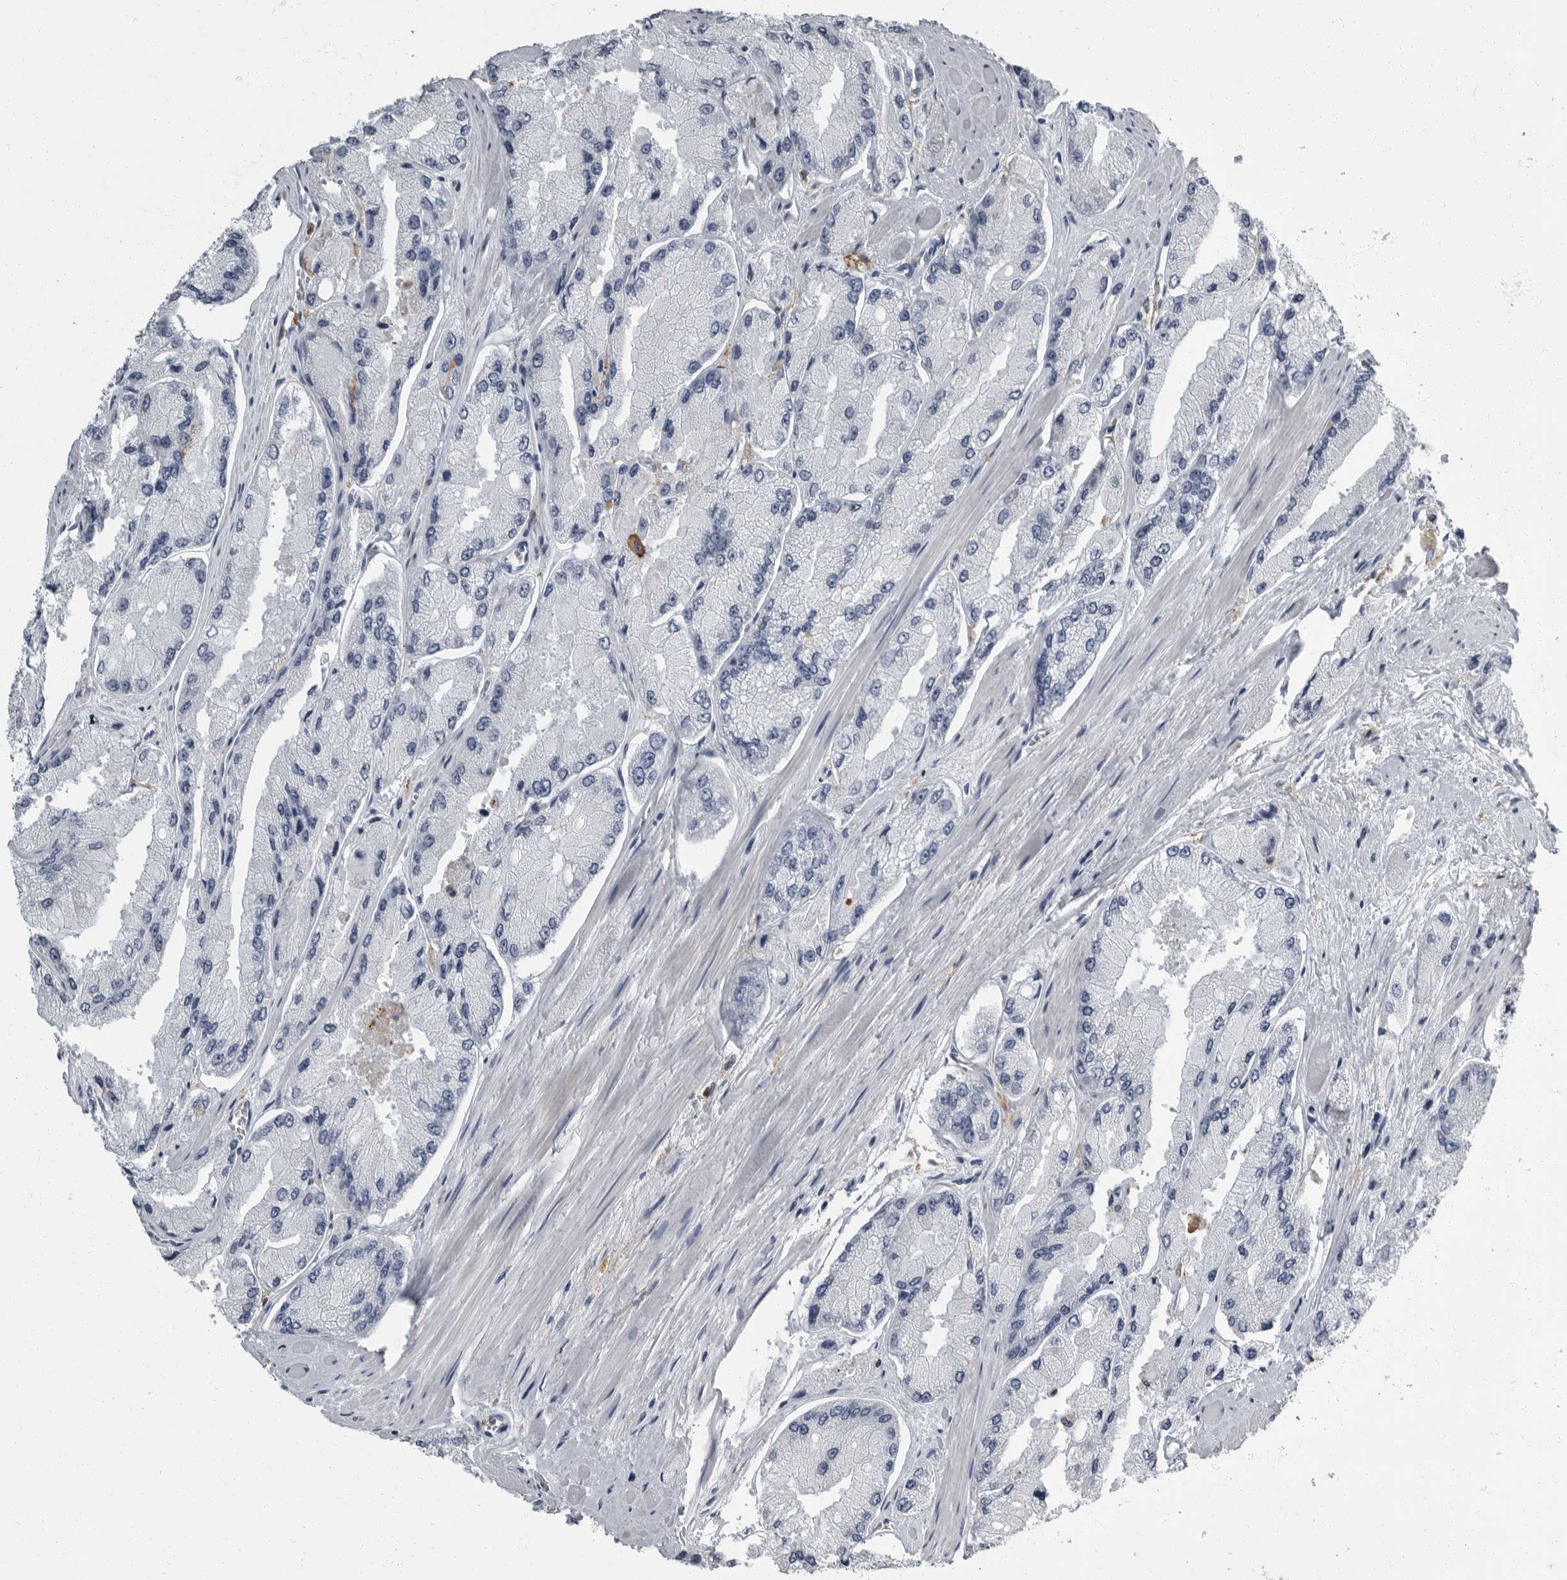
{"staining": {"intensity": "negative", "quantity": "none", "location": "none"}, "tissue": "prostate cancer", "cell_type": "Tumor cells", "image_type": "cancer", "snomed": [{"axis": "morphology", "description": "Adenocarcinoma, High grade"}, {"axis": "topography", "description": "Prostate"}], "caption": "Human high-grade adenocarcinoma (prostate) stained for a protein using IHC displays no staining in tumor cells.", "gene": "FCER1G", "patient": {"sex": "male", "age": 58}}